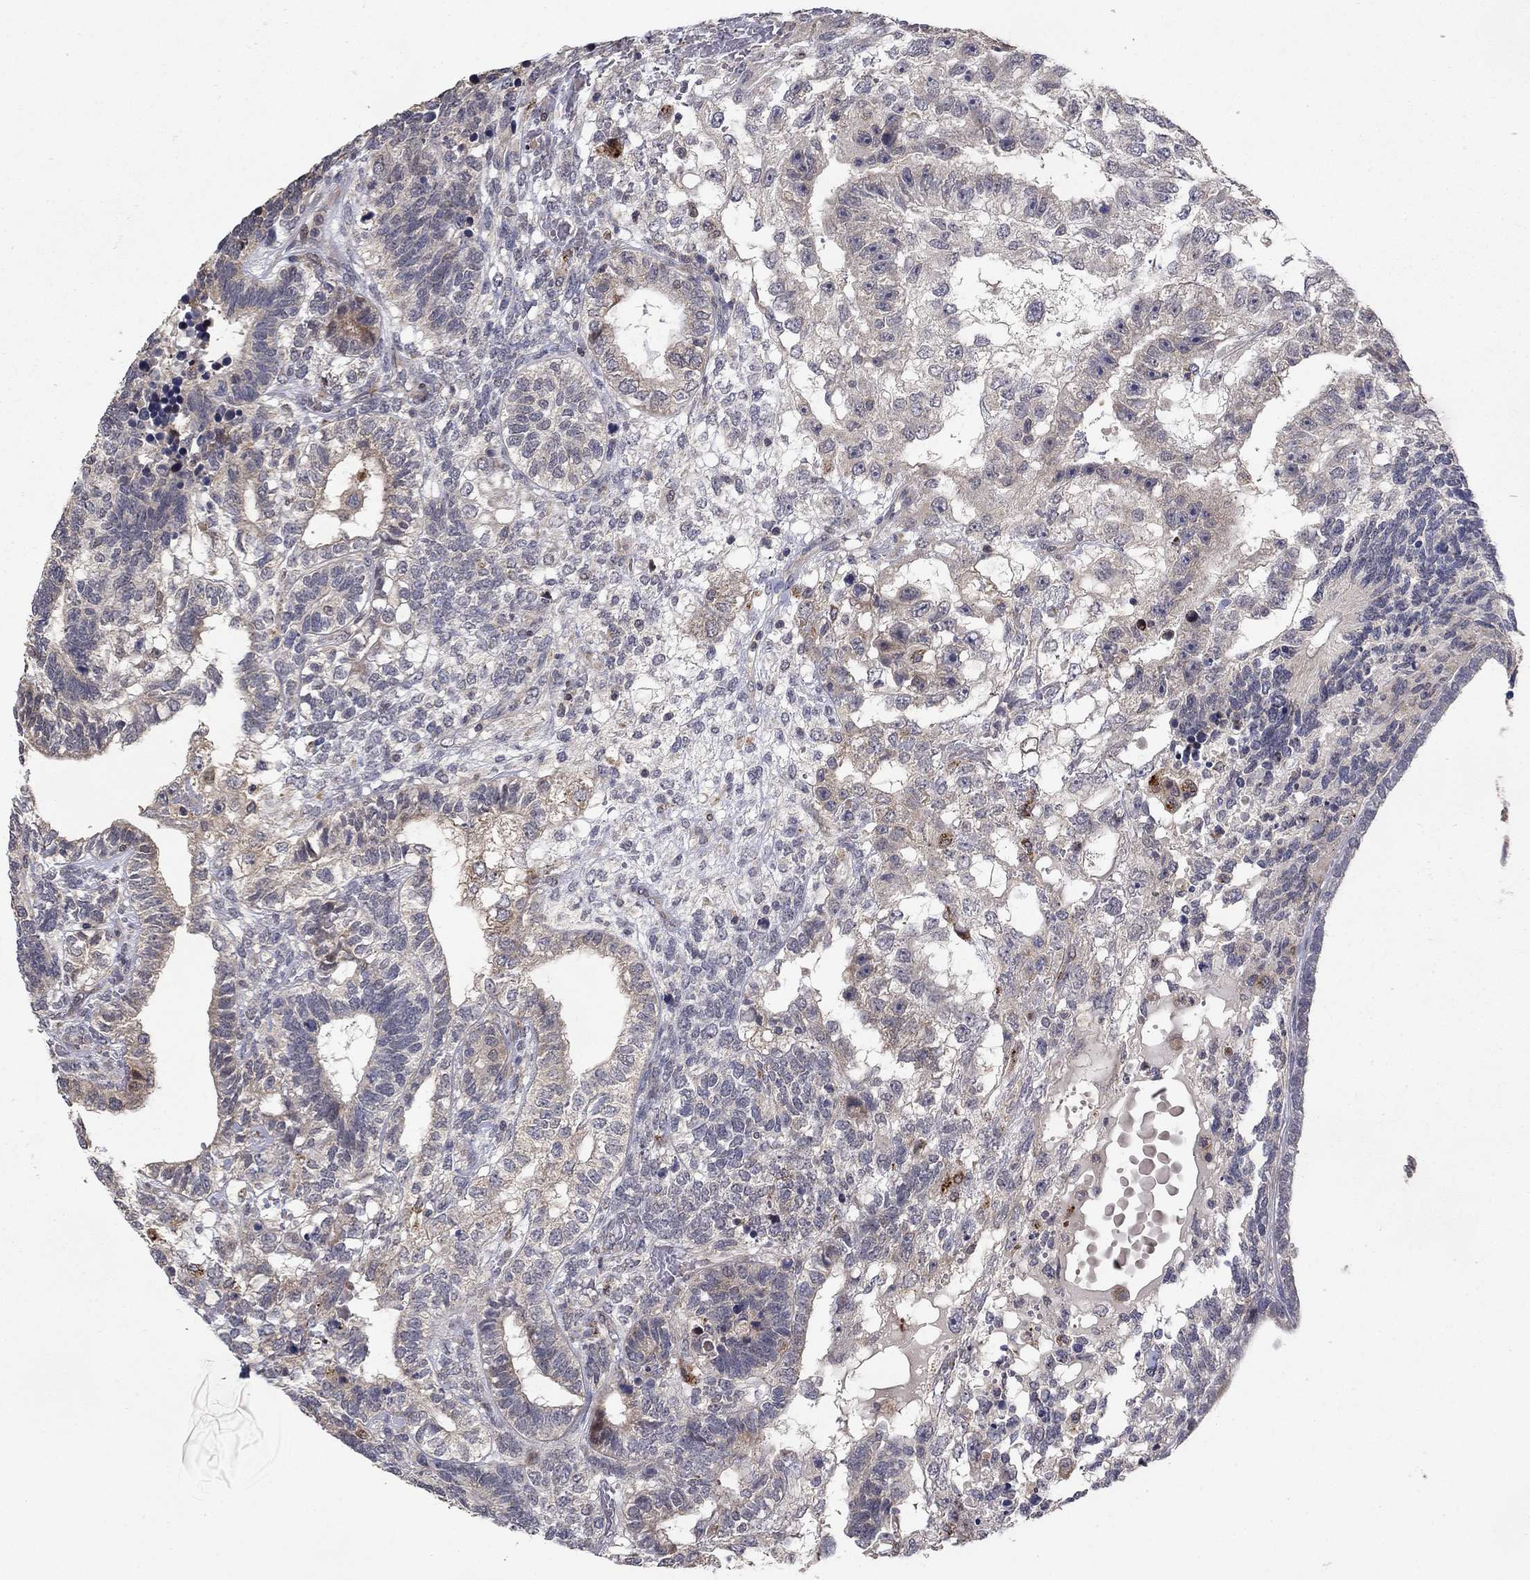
{"staining": {"intensity": "weak", "quantity": "25%-75%", "location": "cytoplasmic/membranous"}, "tissue": "testis cancer", "cell_type": "Tumor cells", "image_type": "cancer", "snomed": [{"axis": "morphology", "description": "Seminoma, NOS"}, {"axis": "morphology", "description": "Carcinoma, Embryonal, NOS"}, {"axis": "topography", "description": "Testis"}], "caption": "Immunohistochemistry of human seminoma (testis) shows low levels of weak cytoplasmic/membranous expression in approximately 25%-75% of tumor cells.", "gene": "LPCAT4", "patient": {"sex": "male", "age": 41}}